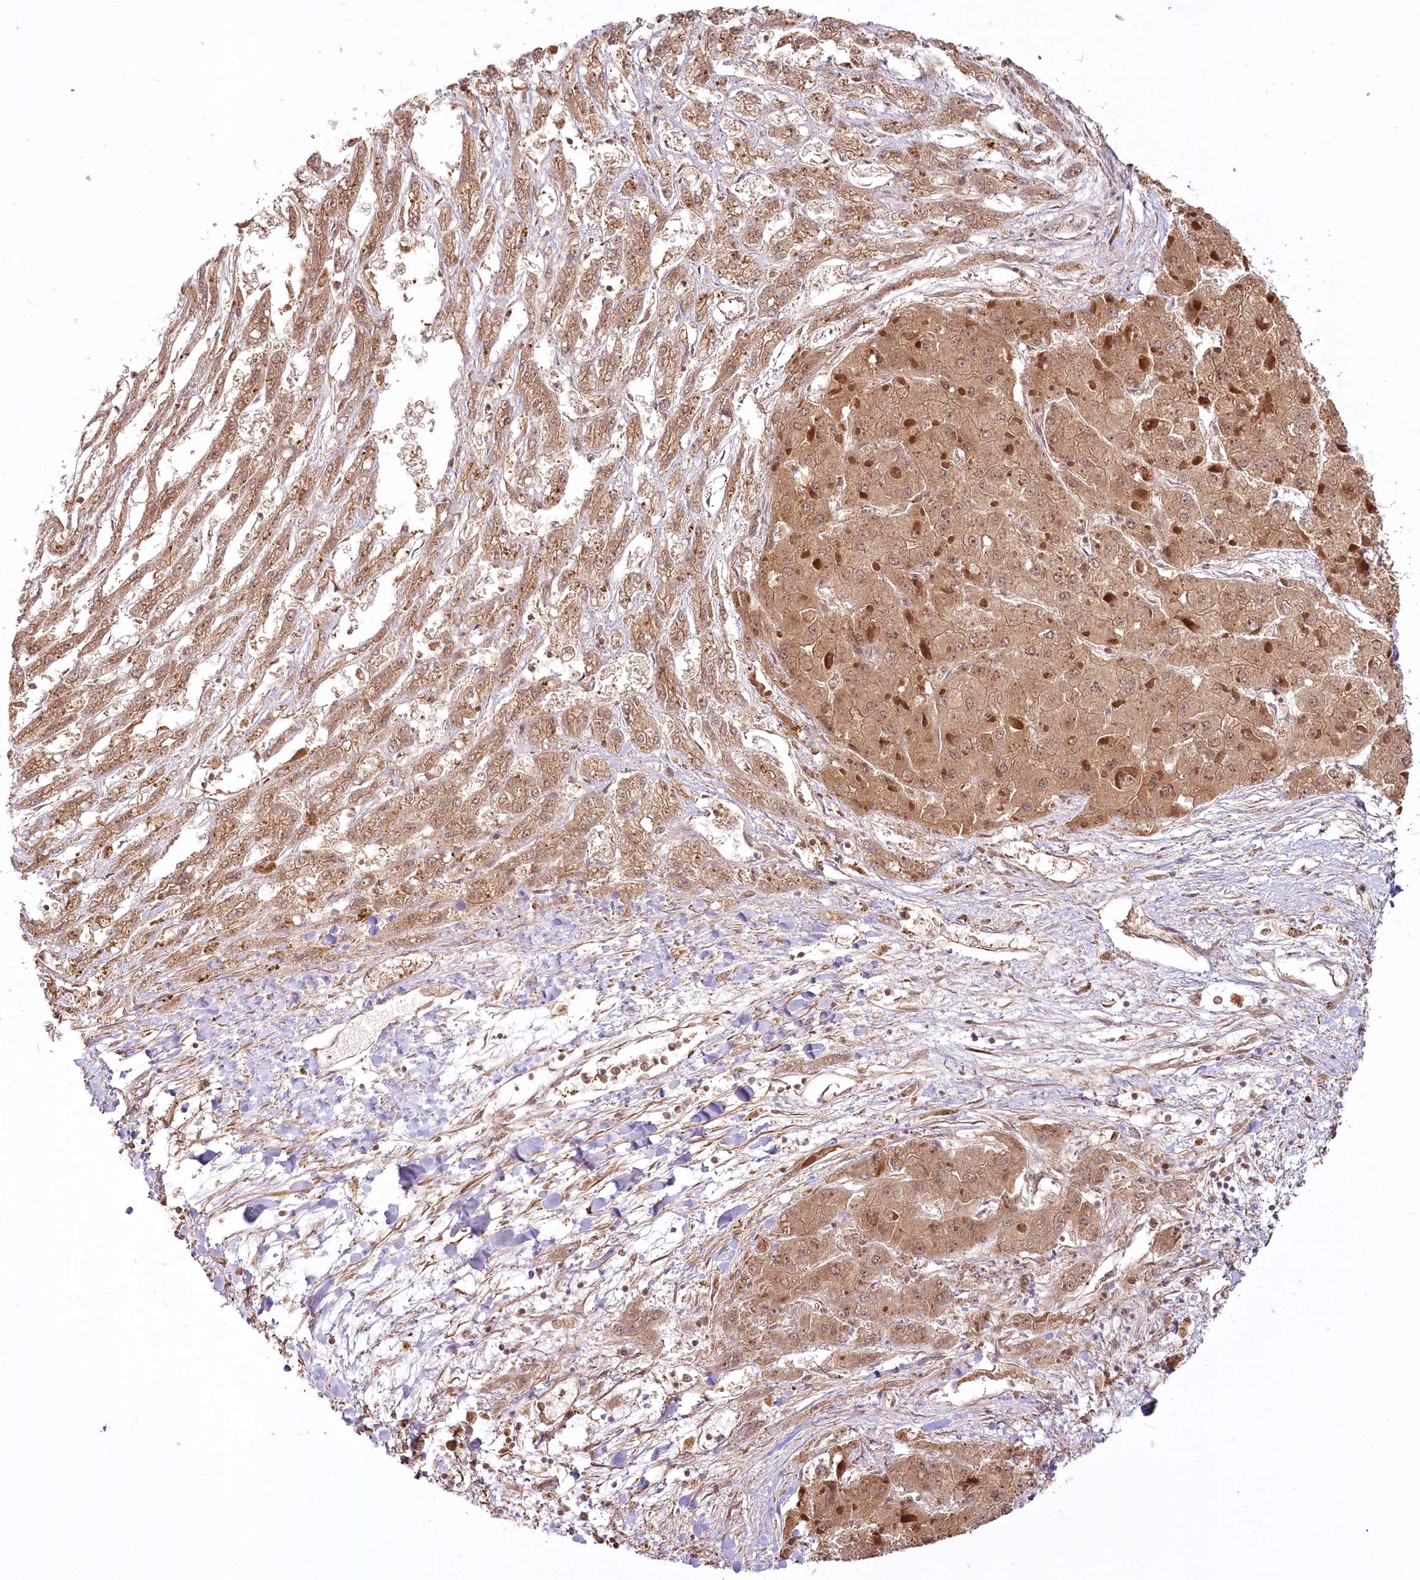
{"staining": {"intensity": "moderate", "quantity": ">75%", "location": "cytoplasmic/membranous"}, "tissue": "liver cancer", "cell_type": "Tumor cells", "image_type": "cancer", "snomed": [{"axis": "morphology", "description": "Carcinoma, Hepatocellular, NOS"}, {"axis": "topography", "description": "Liver"}], "caption": "Human liver cancer (hepatocellular carcinoma) stained for a protein (brown) displays moderate cytoplasmic/membranous positive staining in about >75% of tumor cells.", "gene": "R3HDM2", "patient": {"sex": "female", "age": 73}}